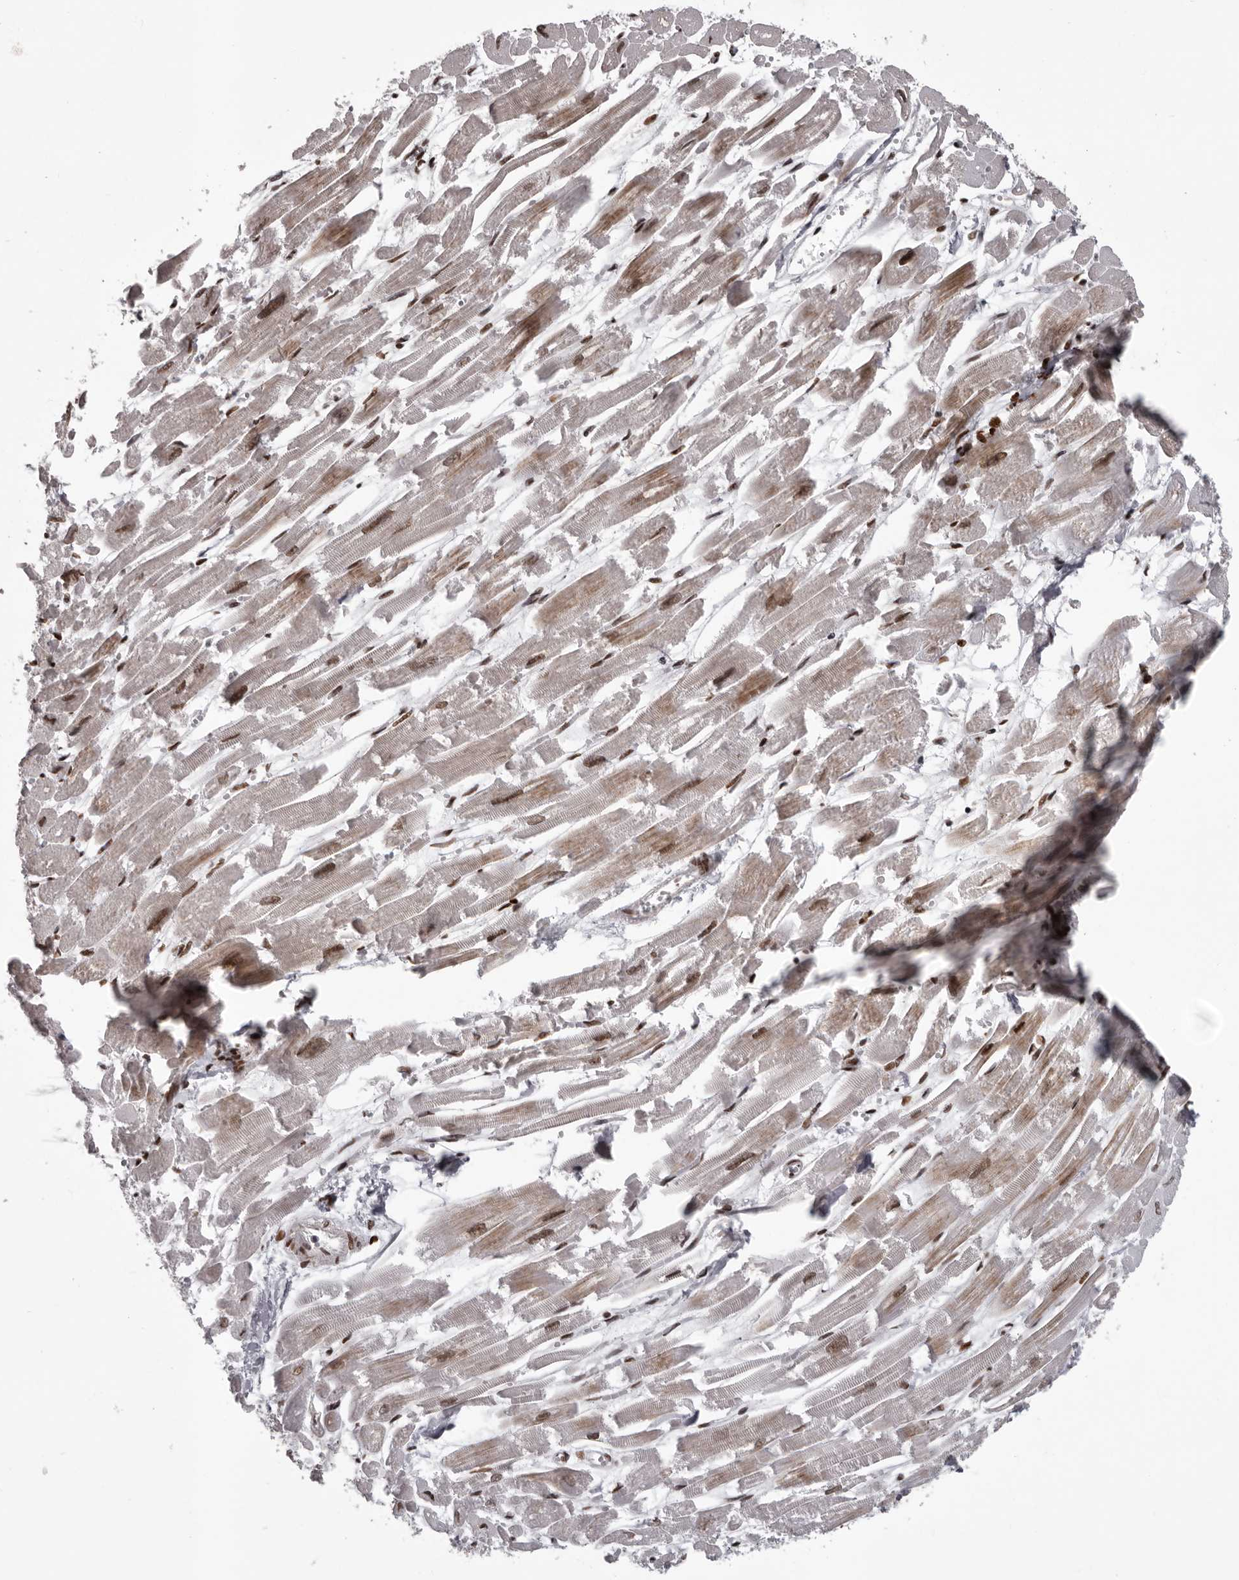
{"staining": {"intensity": "moderate", "quantity": "25%-75%", "location": "nuclear"}, "tissue": "heart muscle", "cell_type": "Cardiomyocytes", "image_type": "normal", "snomed": [{"axis": "morphology", "description": "Normal tissue, NOS"}, {"axis": "topography", "description": "Heart"}], "caption": "The photomicrograph demonstrates staining of unremarkable heart muscle, revealing moderate nuclear protein positivity (brown color) within cardiomyocytes.", "gene": "NUMA1", "patient": {"sex": "male", "age": 54}}